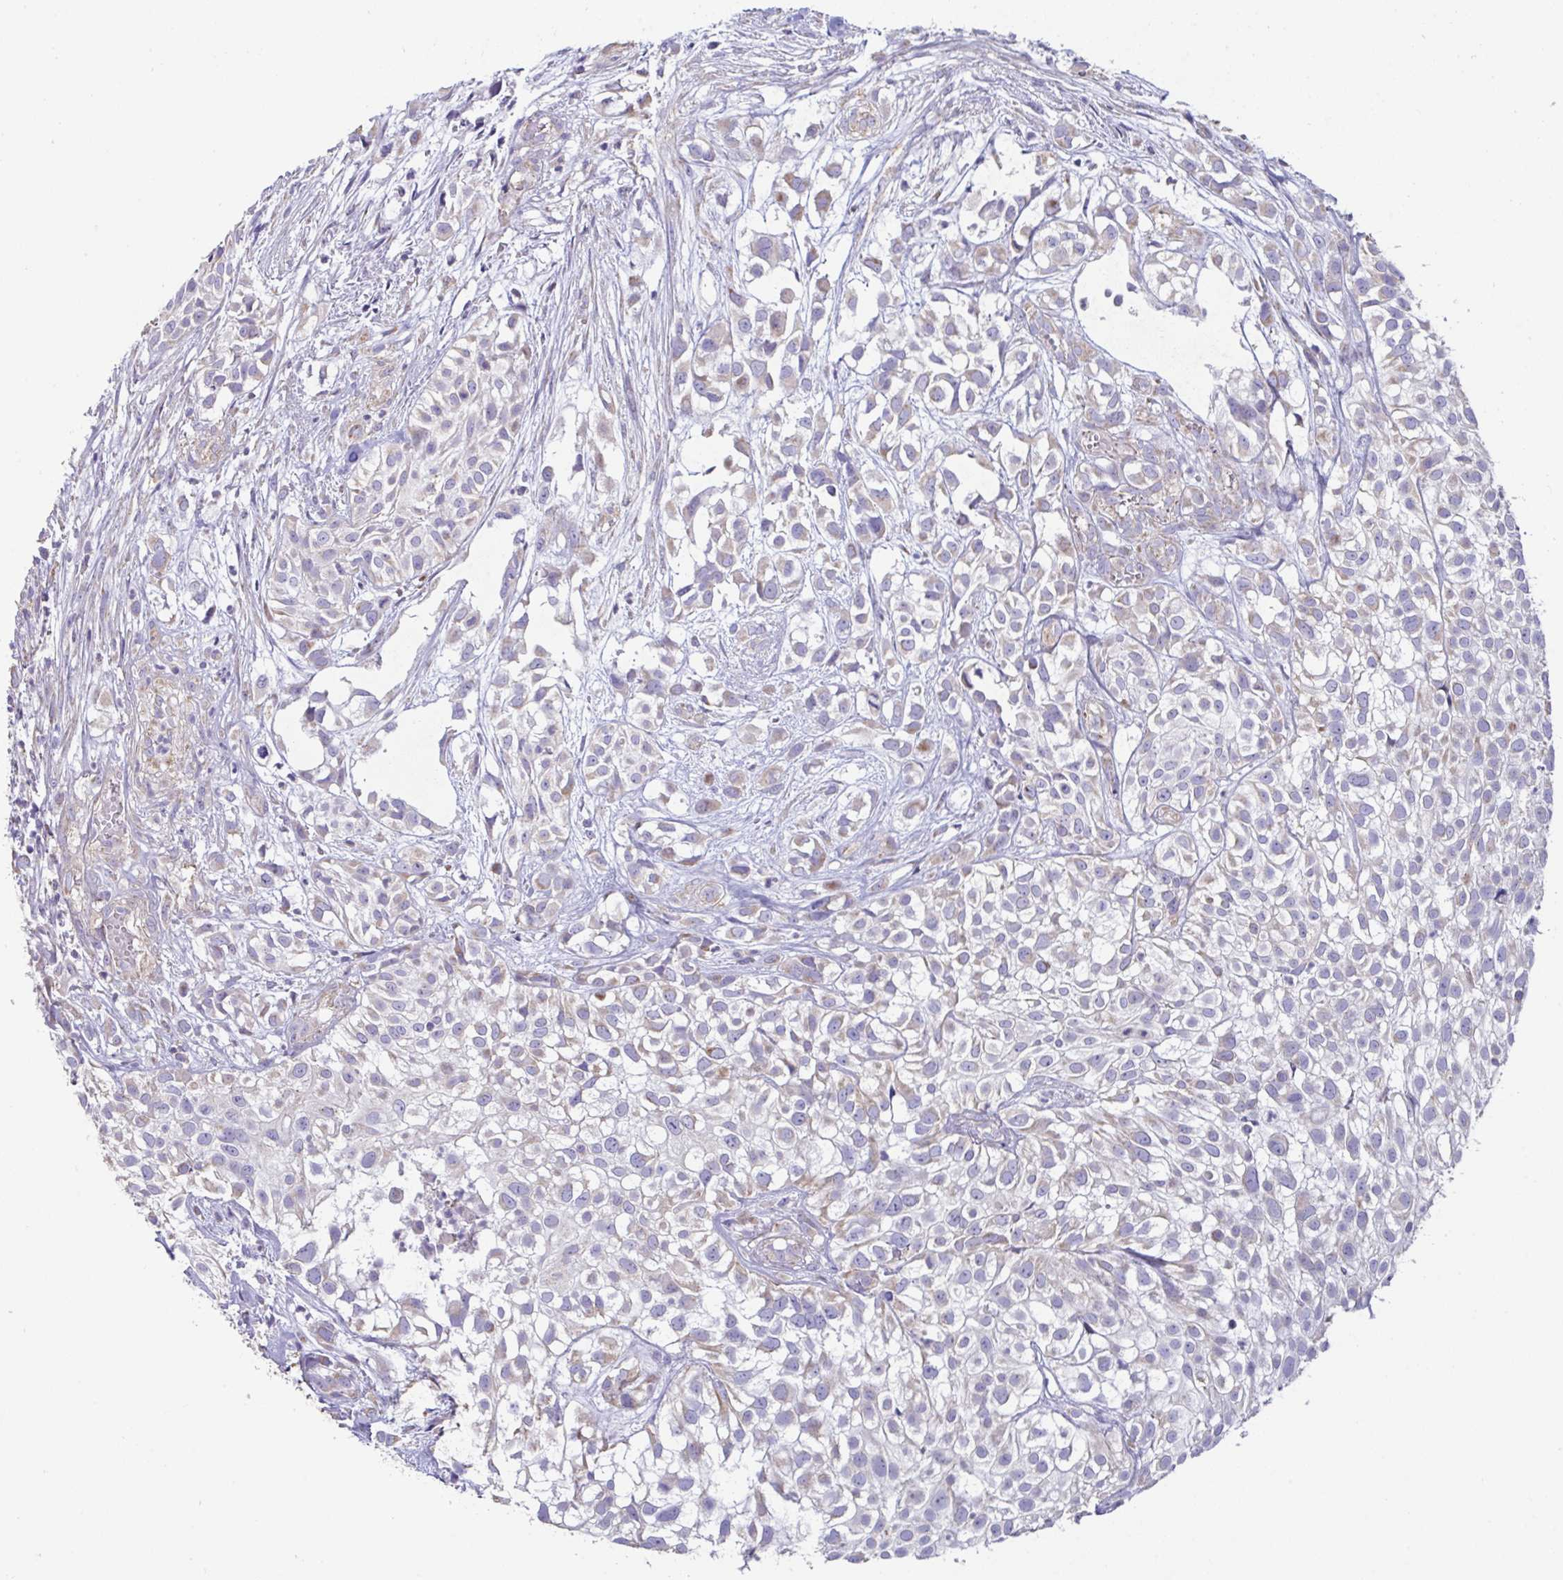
{"staining": {"intensity": "weak", "quantity": "25%-75%", "location": "cytoplasmic/membranous"}, "tissue": "urothelial cancer", "cell_type": "Tumor cells", "image_type": "cancer", "snomed": [{"axis": "morphology", "description": "Urothelial carcinoma, High grade"}, {"axis": "topography", "description": "Urinary bladder"}], "caption": "Immunohistochemistry (IHC) image of neoplastic tissue: high-grade urothelial carcinoma stained using IHC displays low levels of weak protein expression localized specifically in the cytoplasmic/membranous of tumor cells, appearing as a cytoplasmic/membranous brown color.", "gene": "DOK7", "patient": {"sex": "male", "age": 56}}